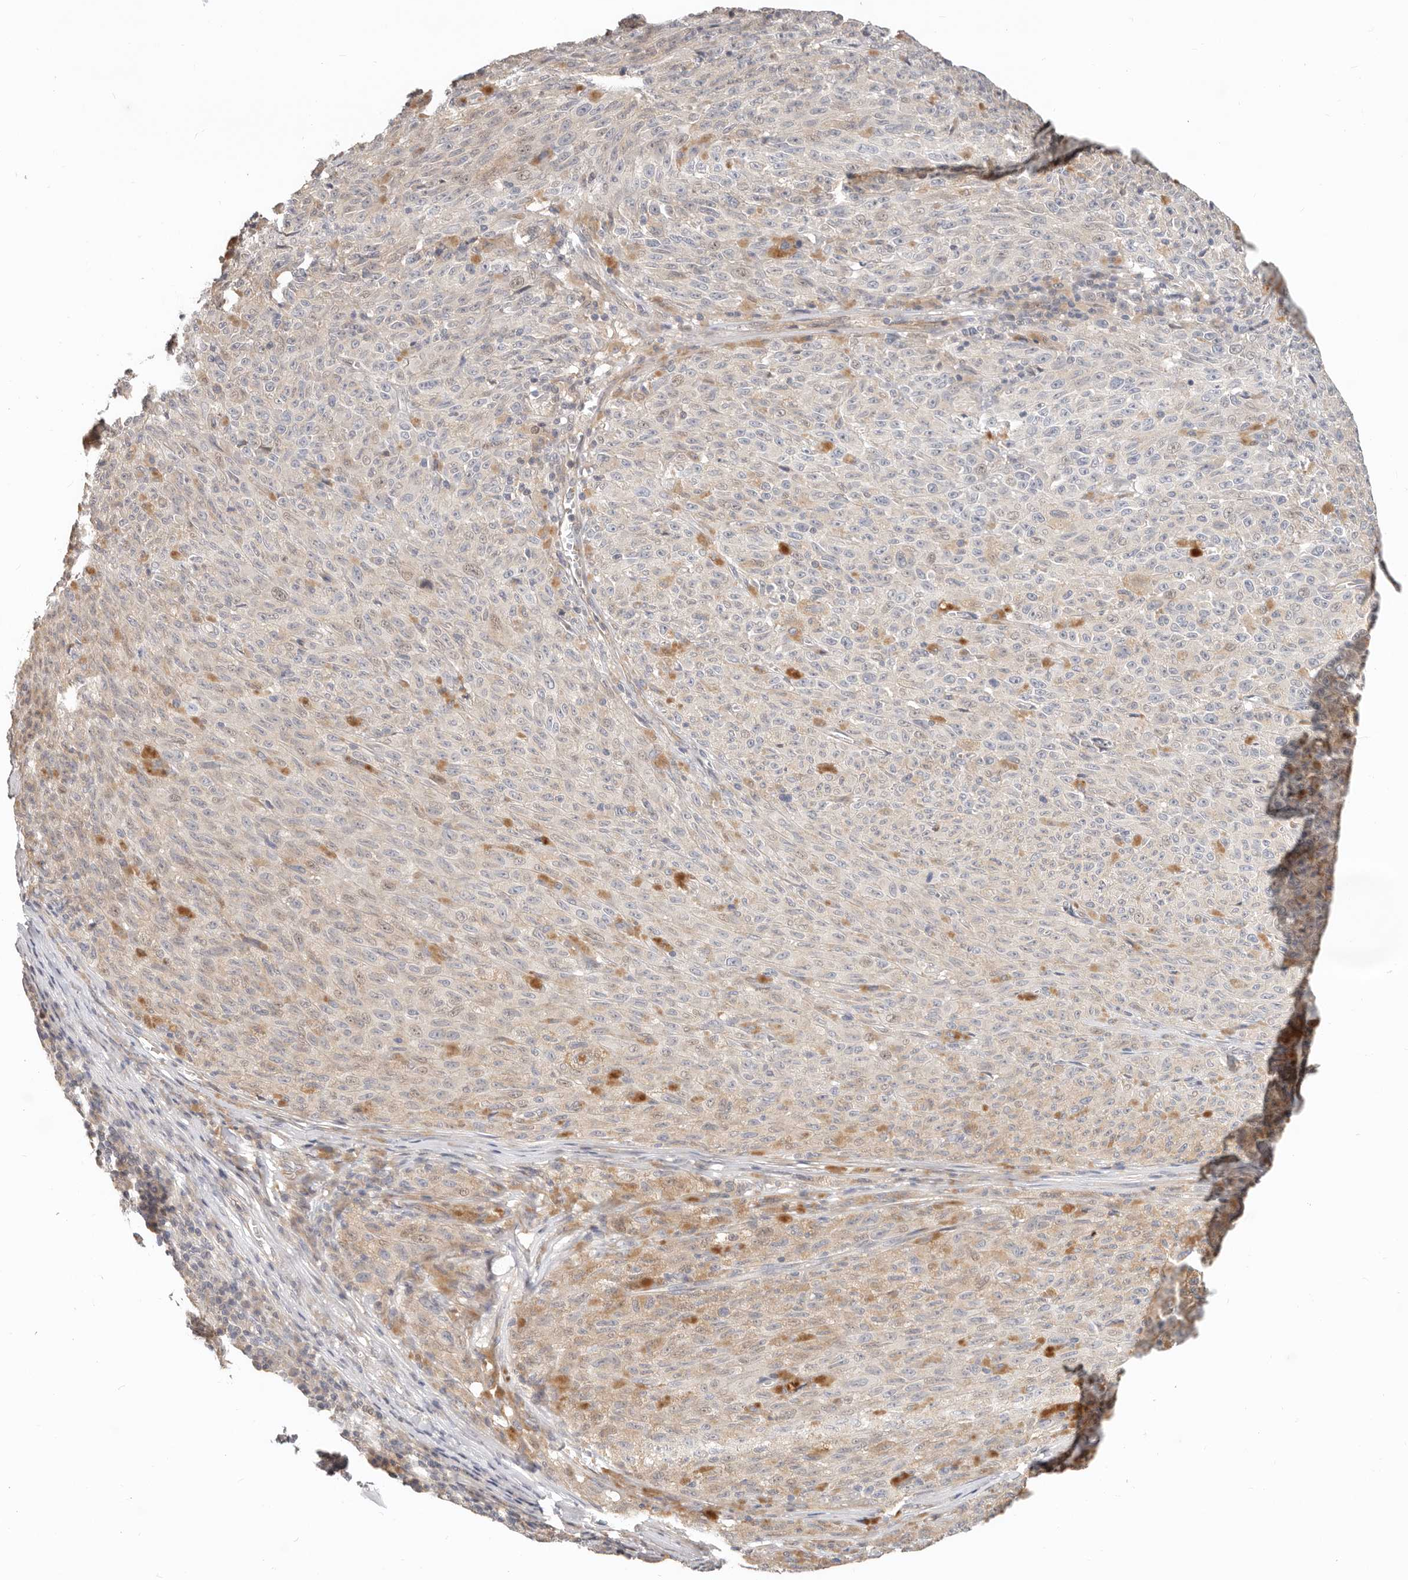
{"staining": {"intensity": "negative", "quantity": "none", "location": "none"}, "tissue": "melanoma", "cell_type": "Tumor cells", "image_type": "cancer", "snomed": [{"axis": "morphology", "description": "Malignant melanoma, NOS"}, {"axis": "topography", "description": "Skin"}], "caption": "Immunohistochemistry image of human melanoma stained for a protein (brown), which exhibits no staining in tumor cells.", "gene": "ZRANB1", "patient": {"sex": "female", "age": 82}}